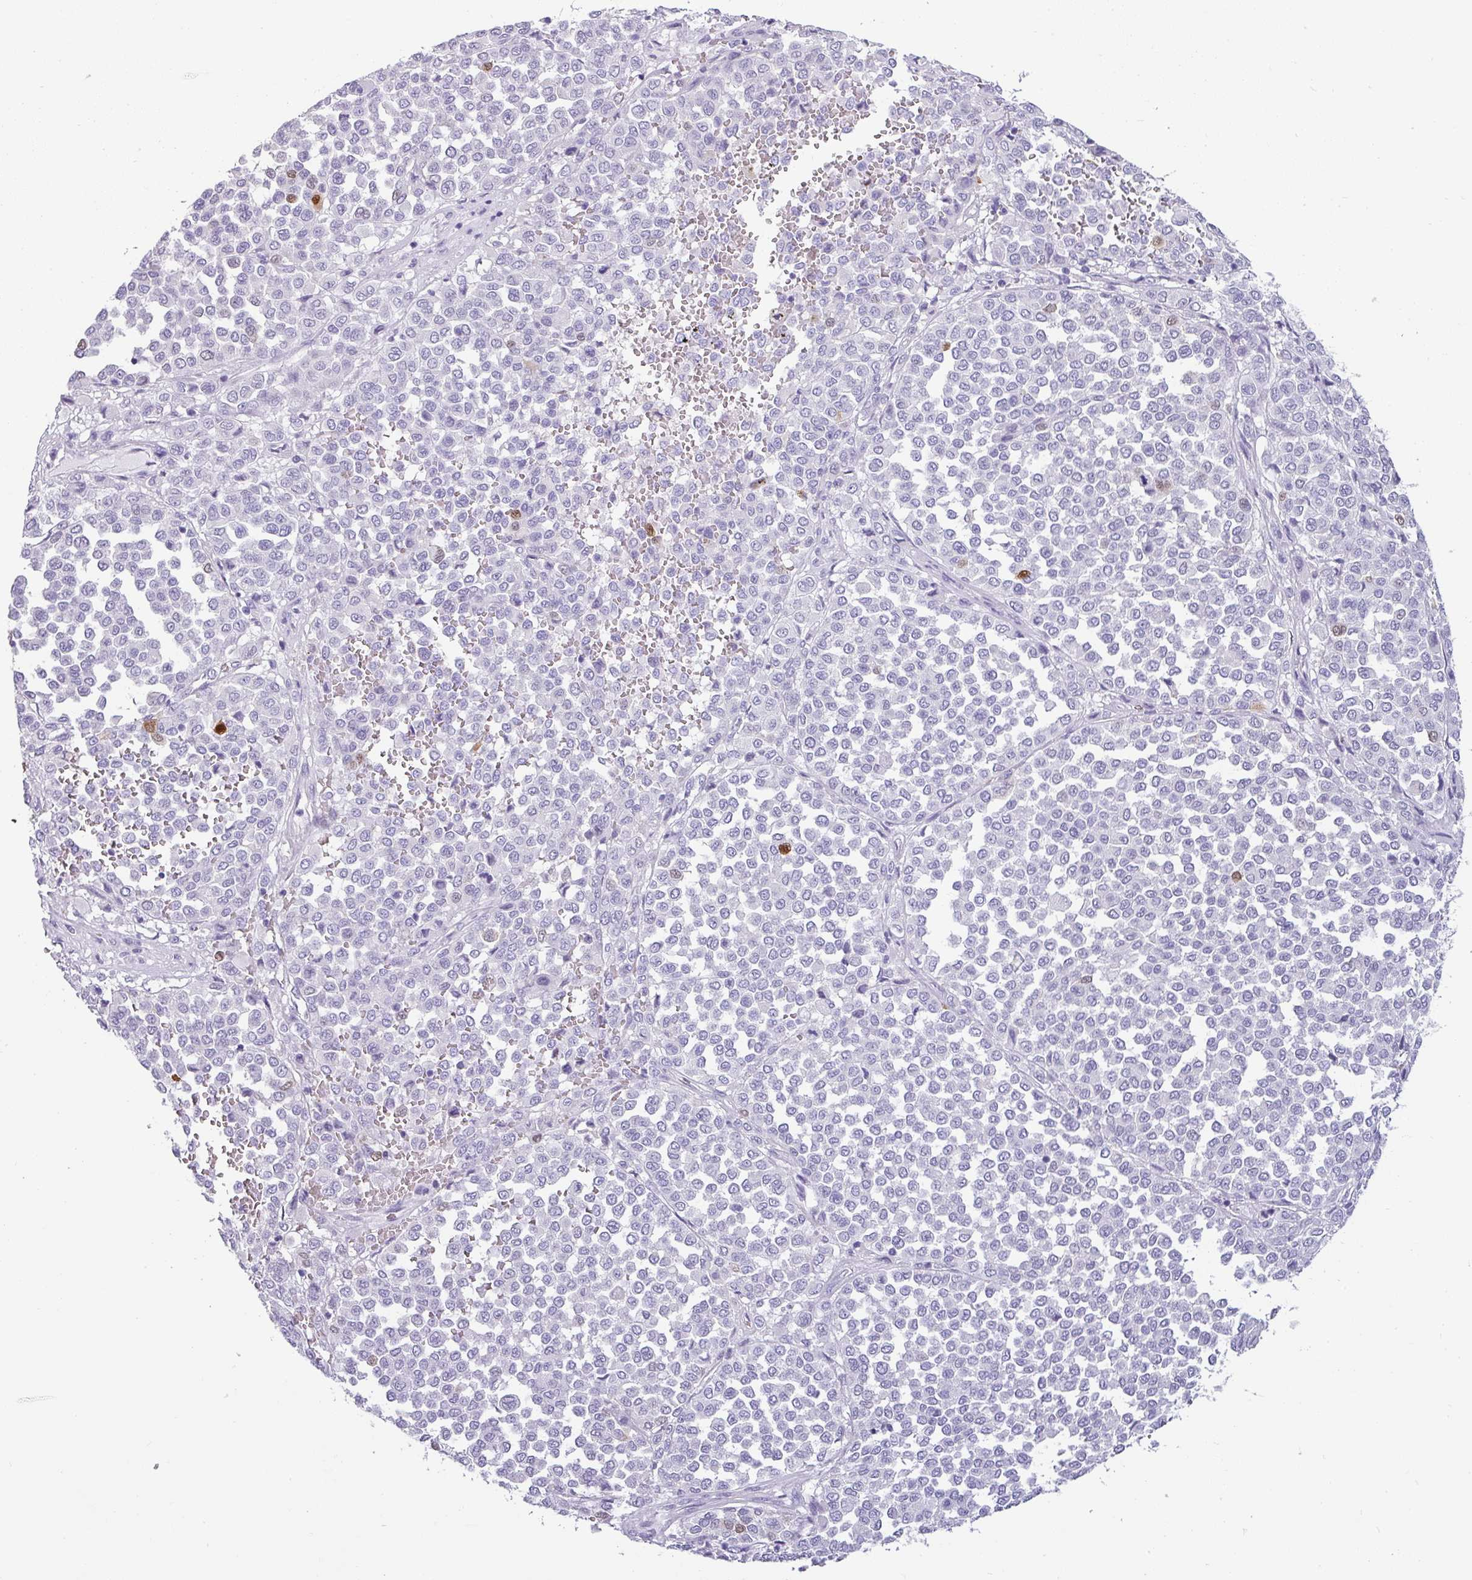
{"staining": {"intensity": "moderate", "quantity": "<25%", "location": "nuclear"}, "tissue": "melanoma", "cell_type": "Tumor cells", "image_type": "cancer", "snomed": [{"axis": "morphology", "description": "Malignant melanoma, Metastatic site"}, {"axis": "topography", "description": "Pancreas"}], "caption": "Brown immunohistochemical staining in human melanoma shows moderate nuclear positivity in about <25% of tumor cells.", "gene": "VCY1B", "patient": {"sex": "female", "age": 30}}